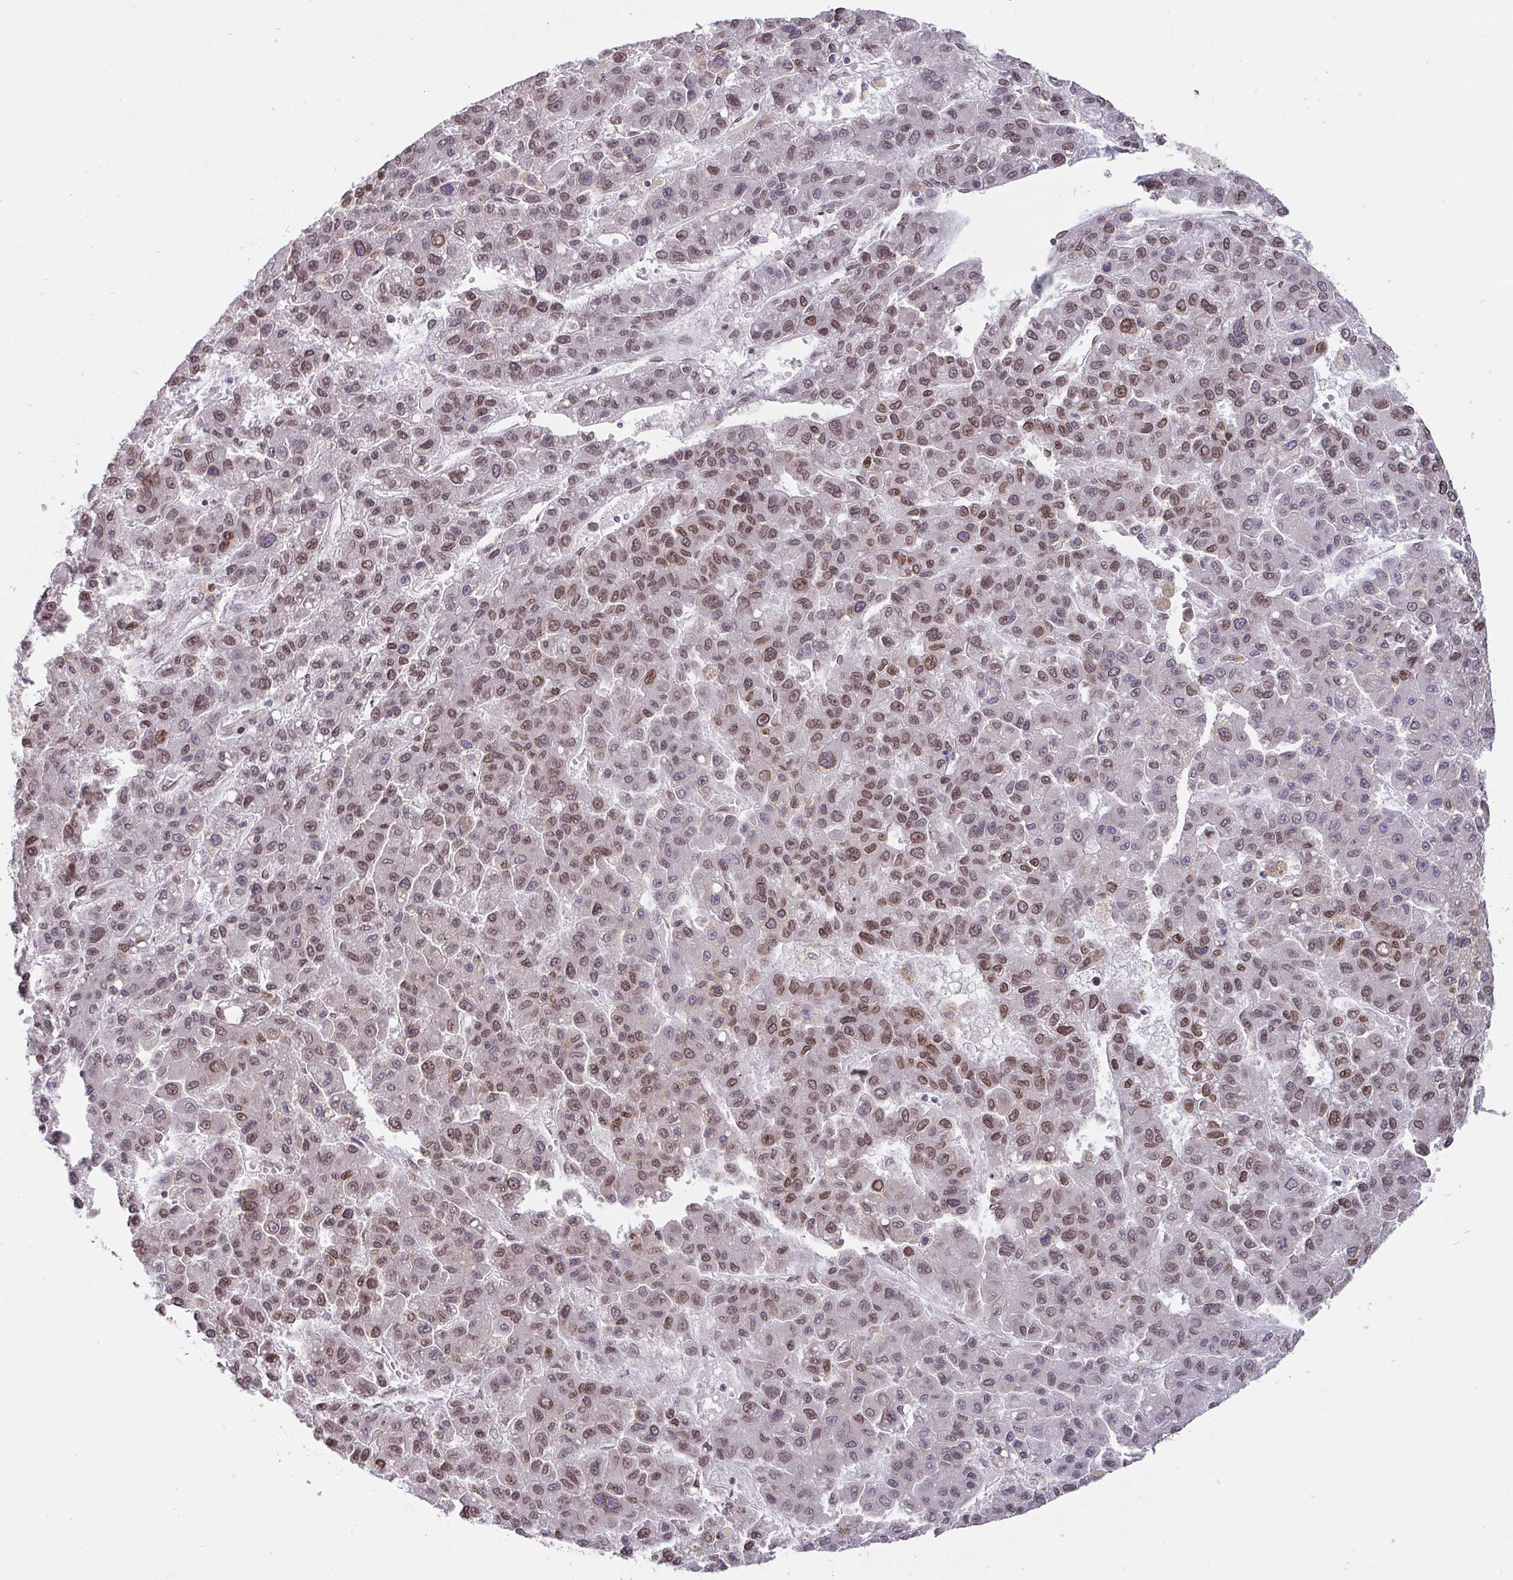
{"staining": {"intensity": "moderate", "quantity": ">75%", "location": "cytoplasmic/membranous,nuclear"}, "tissue": "liver cancer", "cell_type": "Tumor cells", "image_type": "cancer", "snomed": [{"axis": "morphology", "description": "Carcinoma, Hepatocellular, NOS"}, {"axis": "topography", "description": "Liver"}], "caption": "Liver cancer was stained to show a protein in brown. There is medium levels of moderate cytoplasmic/membranous and nuclear positivity in about >75% of tumor cells.", "gene": "EMD", "patient": {"sex": "male", "age": 70}}